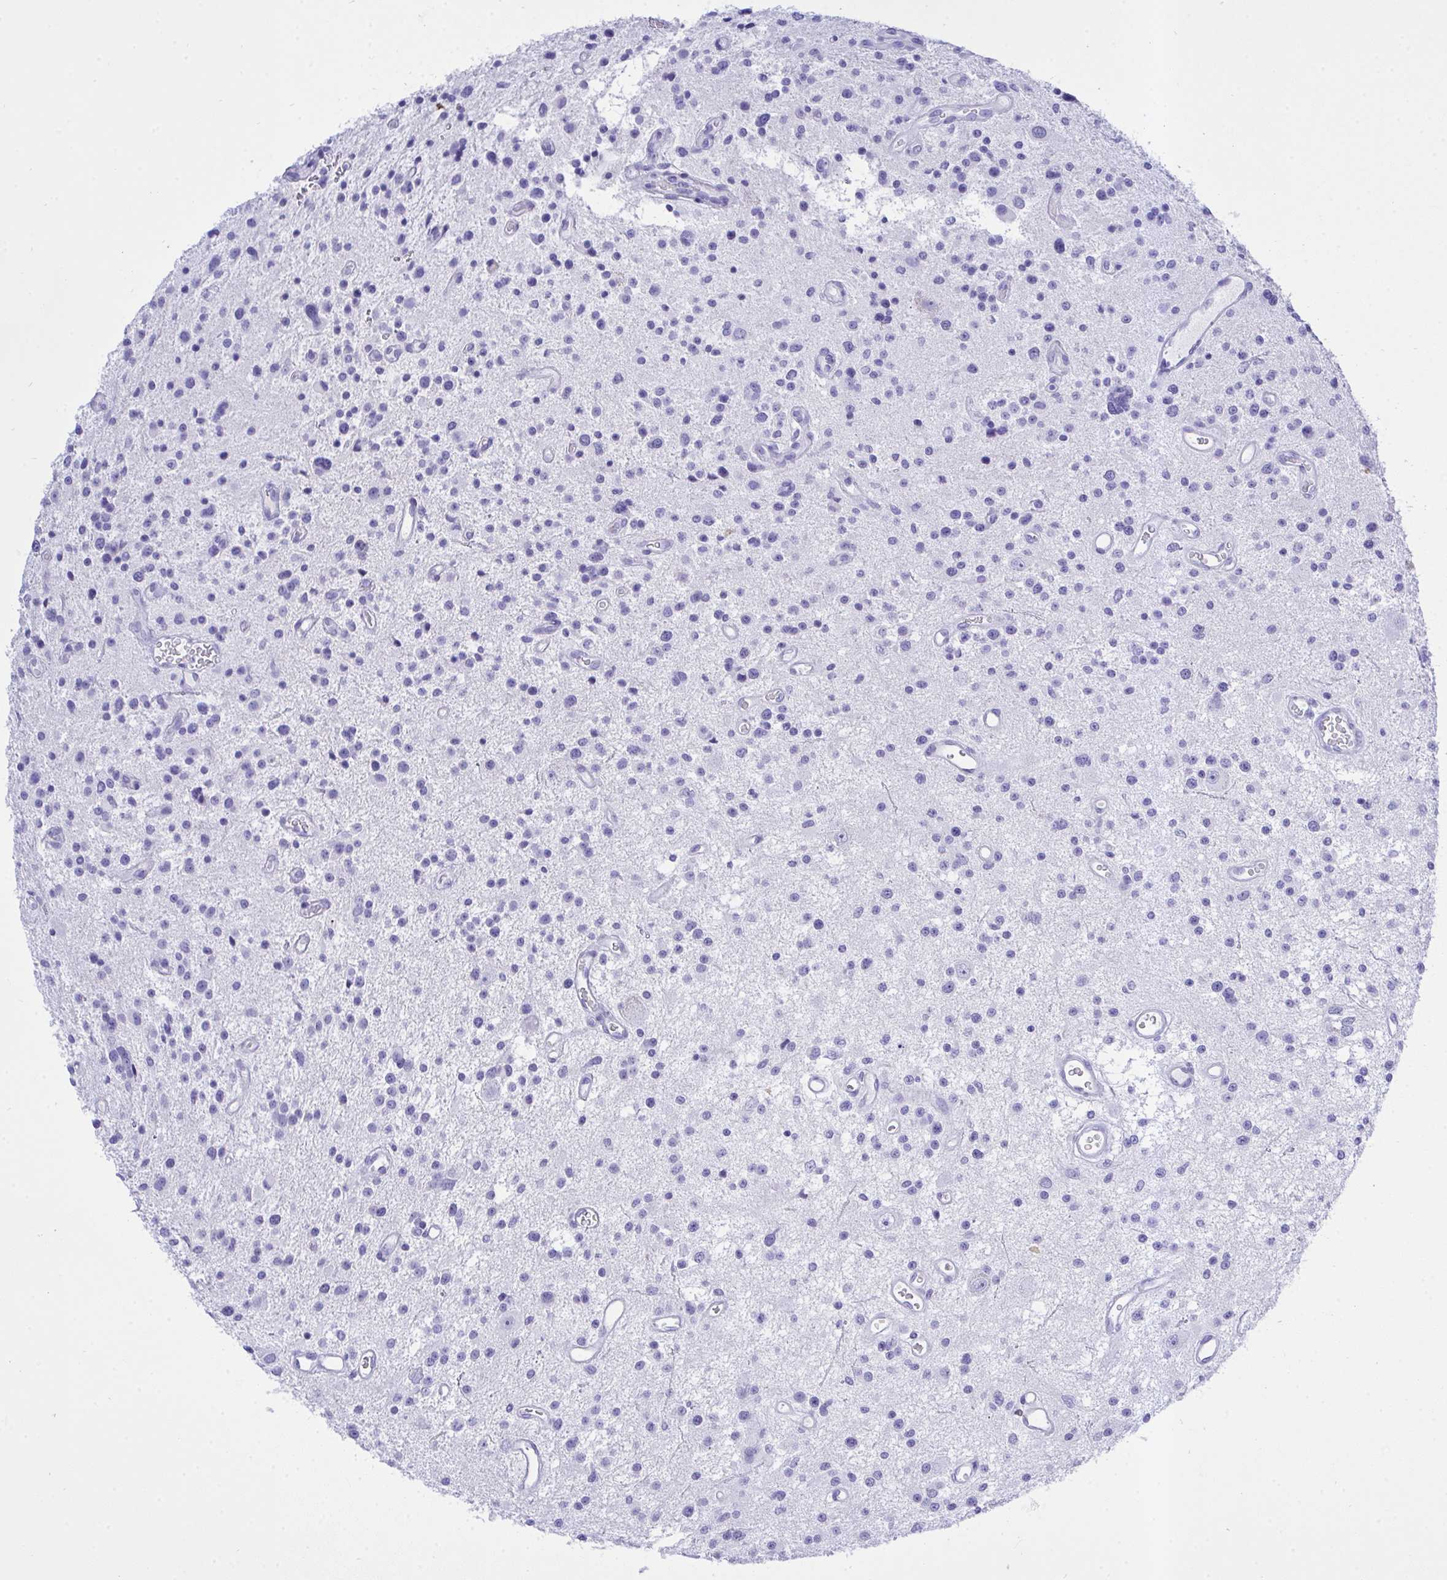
{"staining": {"intensity": "negative", "quantity": "none", "location": "none"}, "tissue": "glioma", "cell_type": "Tumor cells", "image_type": "cancer", "snomed": [{"axis": "morphology", "description": "Glioma, malignant, Low grade"}, {"axis": "topography", "description": "Brain"}], "caption": "IHC image of neoplastic tissue: glioma stained with DAB (3,3'-diaminobenzidine) demonstrates no significant protein positivity in tumor cells.", "gene": "AKR1D1", "patient": {"sex": "male", "age": 43}}